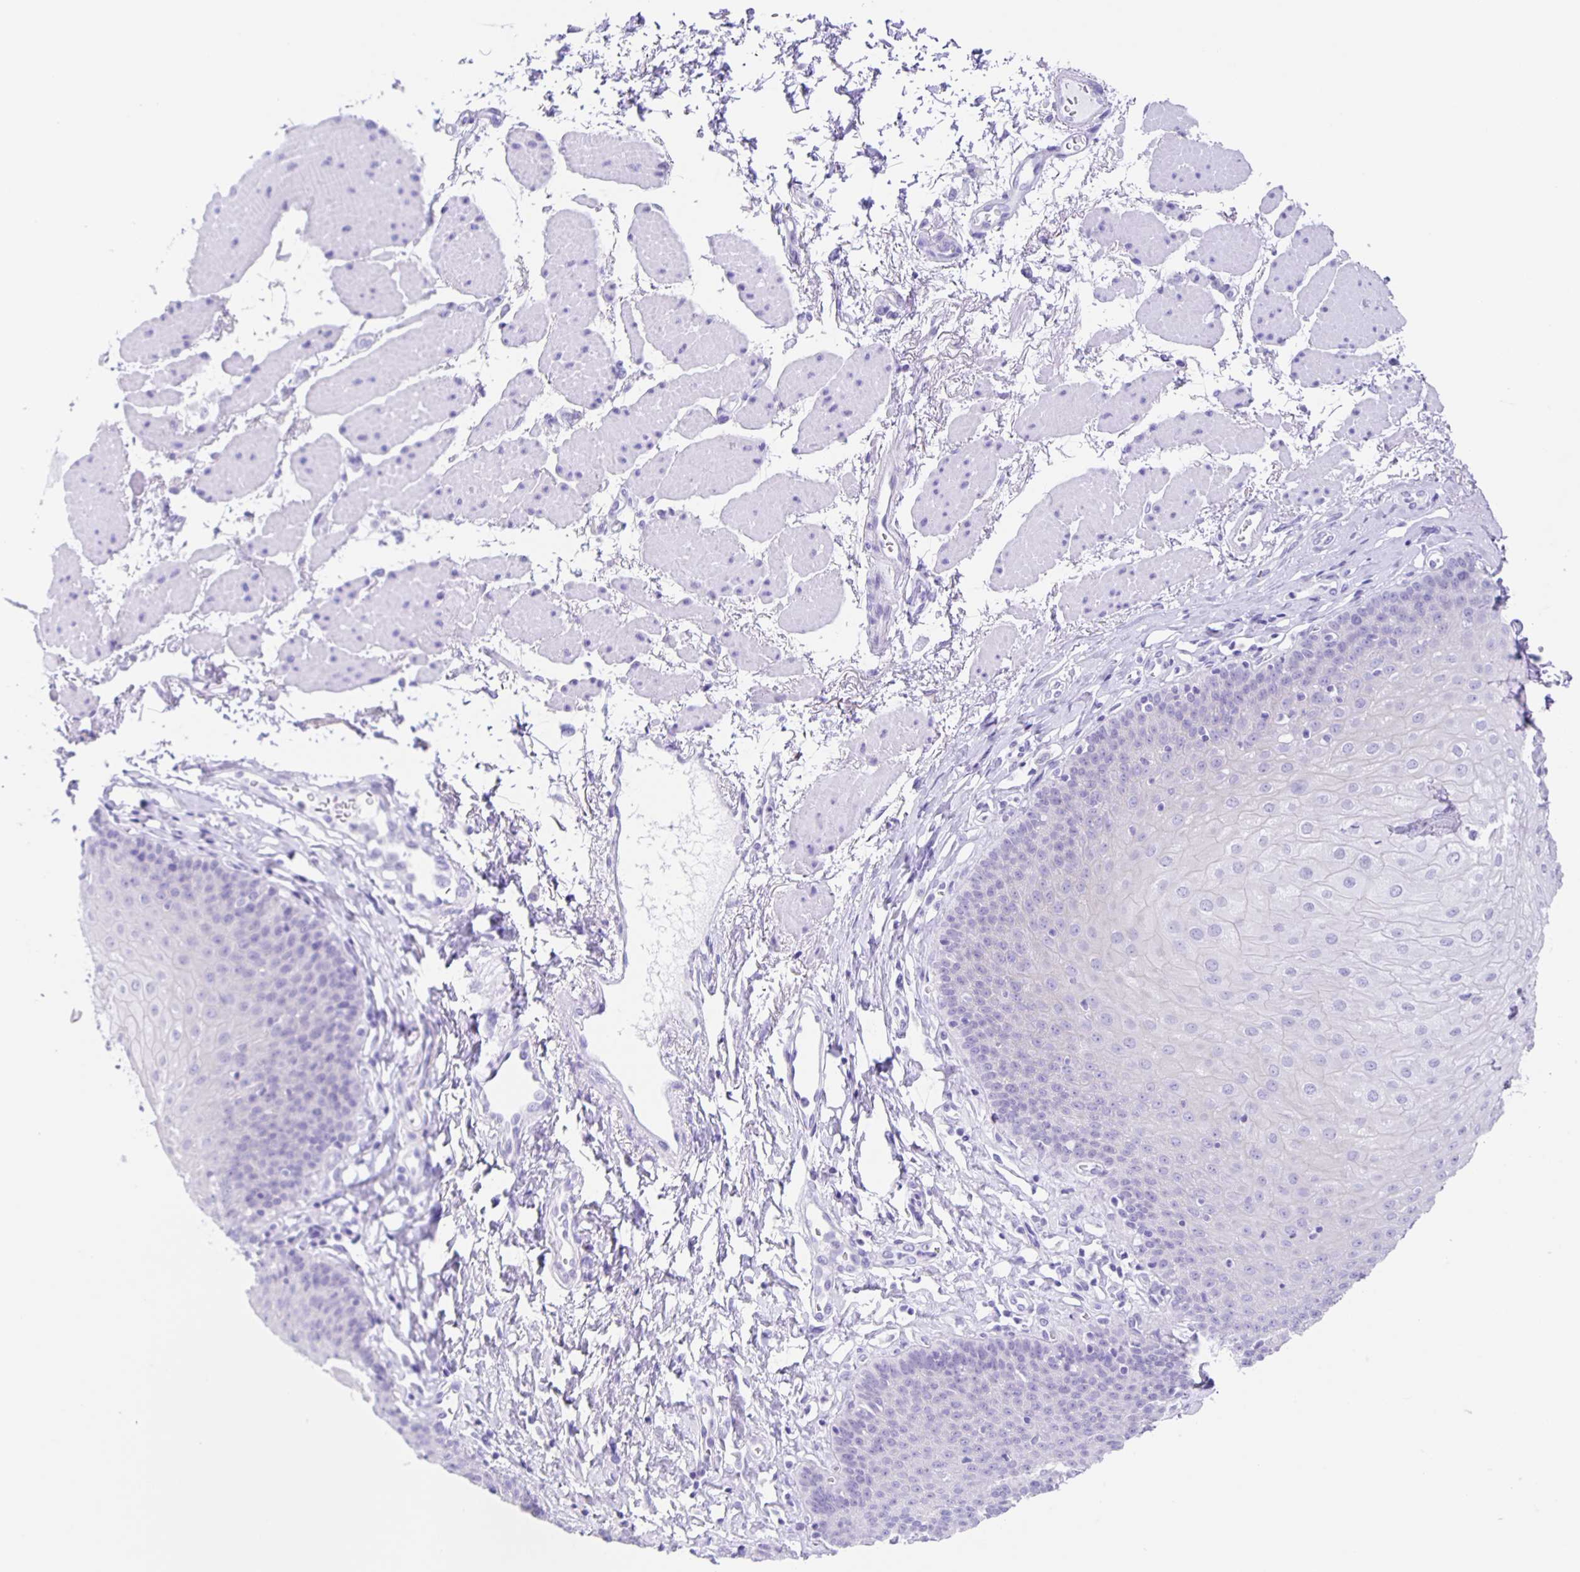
{"staining": {"intensity": "negative", "quantity": "none", "location": "none"}, "tissue": "esophagus", "cell_type": "Squamous epithelial cells", "image_type": "normal", "snomed": [{"axis": "morphology", "description": "Normal tissue, NOS"}, {"axis": "topography", "description": "Esophagus"}], "caption": "DAB immunohistochemical staining of unremarkable esophagus demonstrates no significant staining in squamous epithelial cells. The staining is performed using DAB brown chromogen with nuclei counter-stained in using hematoxylin.", "gene": "GUCA2A", "patient": {"sex": "female", "age": 81}}